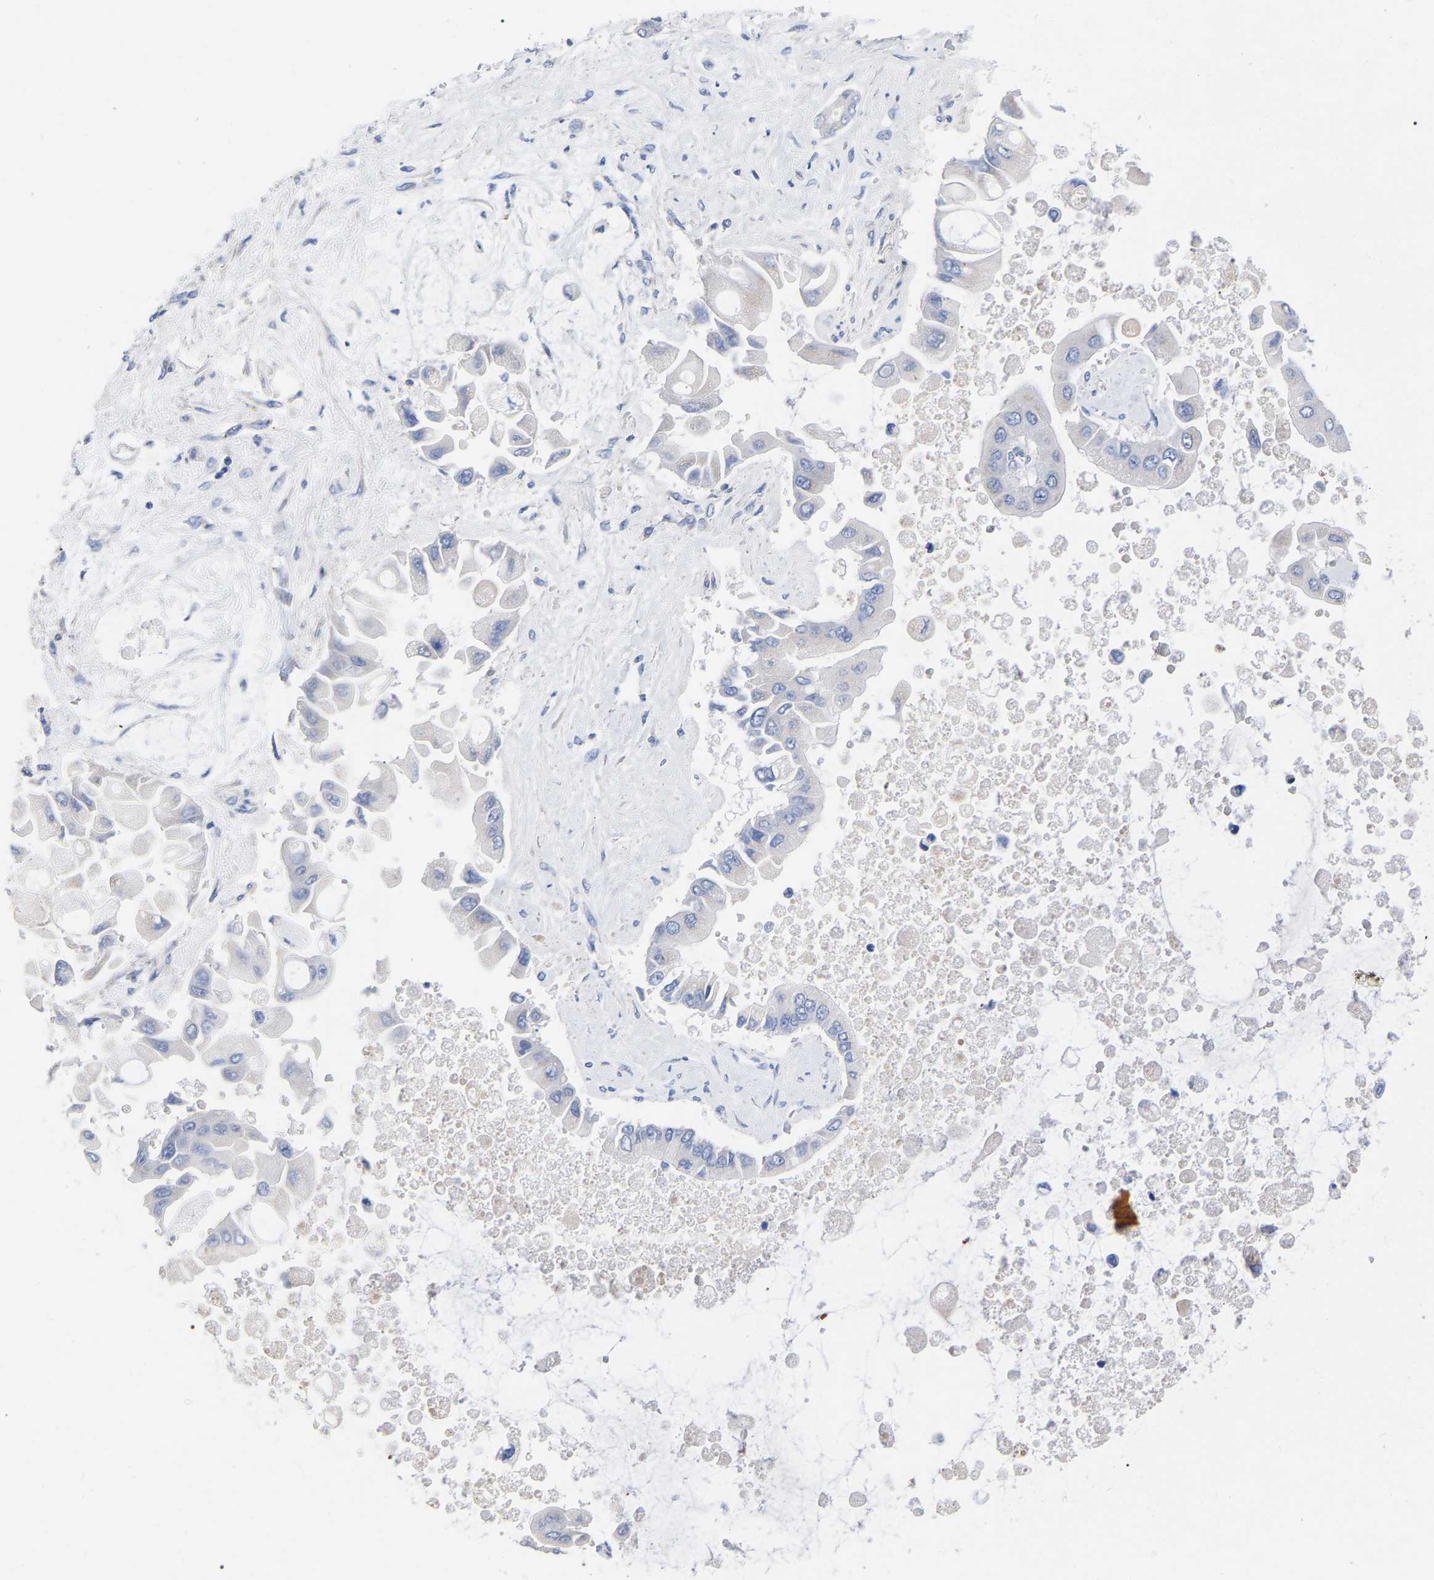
{"staining": {"intensity": "negative", "quantity": "none", "location": "none"}, "tissue": "liver cancer", "cell_type": "Tumor cells", "image_type": "cancer", "snomed": [{"axis": "morphology", "description": "Cholangiocarcinoma"}, {"axis": "topography", "description": "Liver"}], "caption": "The IHC histopathology image has no significant positivity in tumor cells of liver cancer (cholangiocarcinoma) tissue.", "gene": "HAPLN1", "patient": {"sex": "male", "age": 50}}